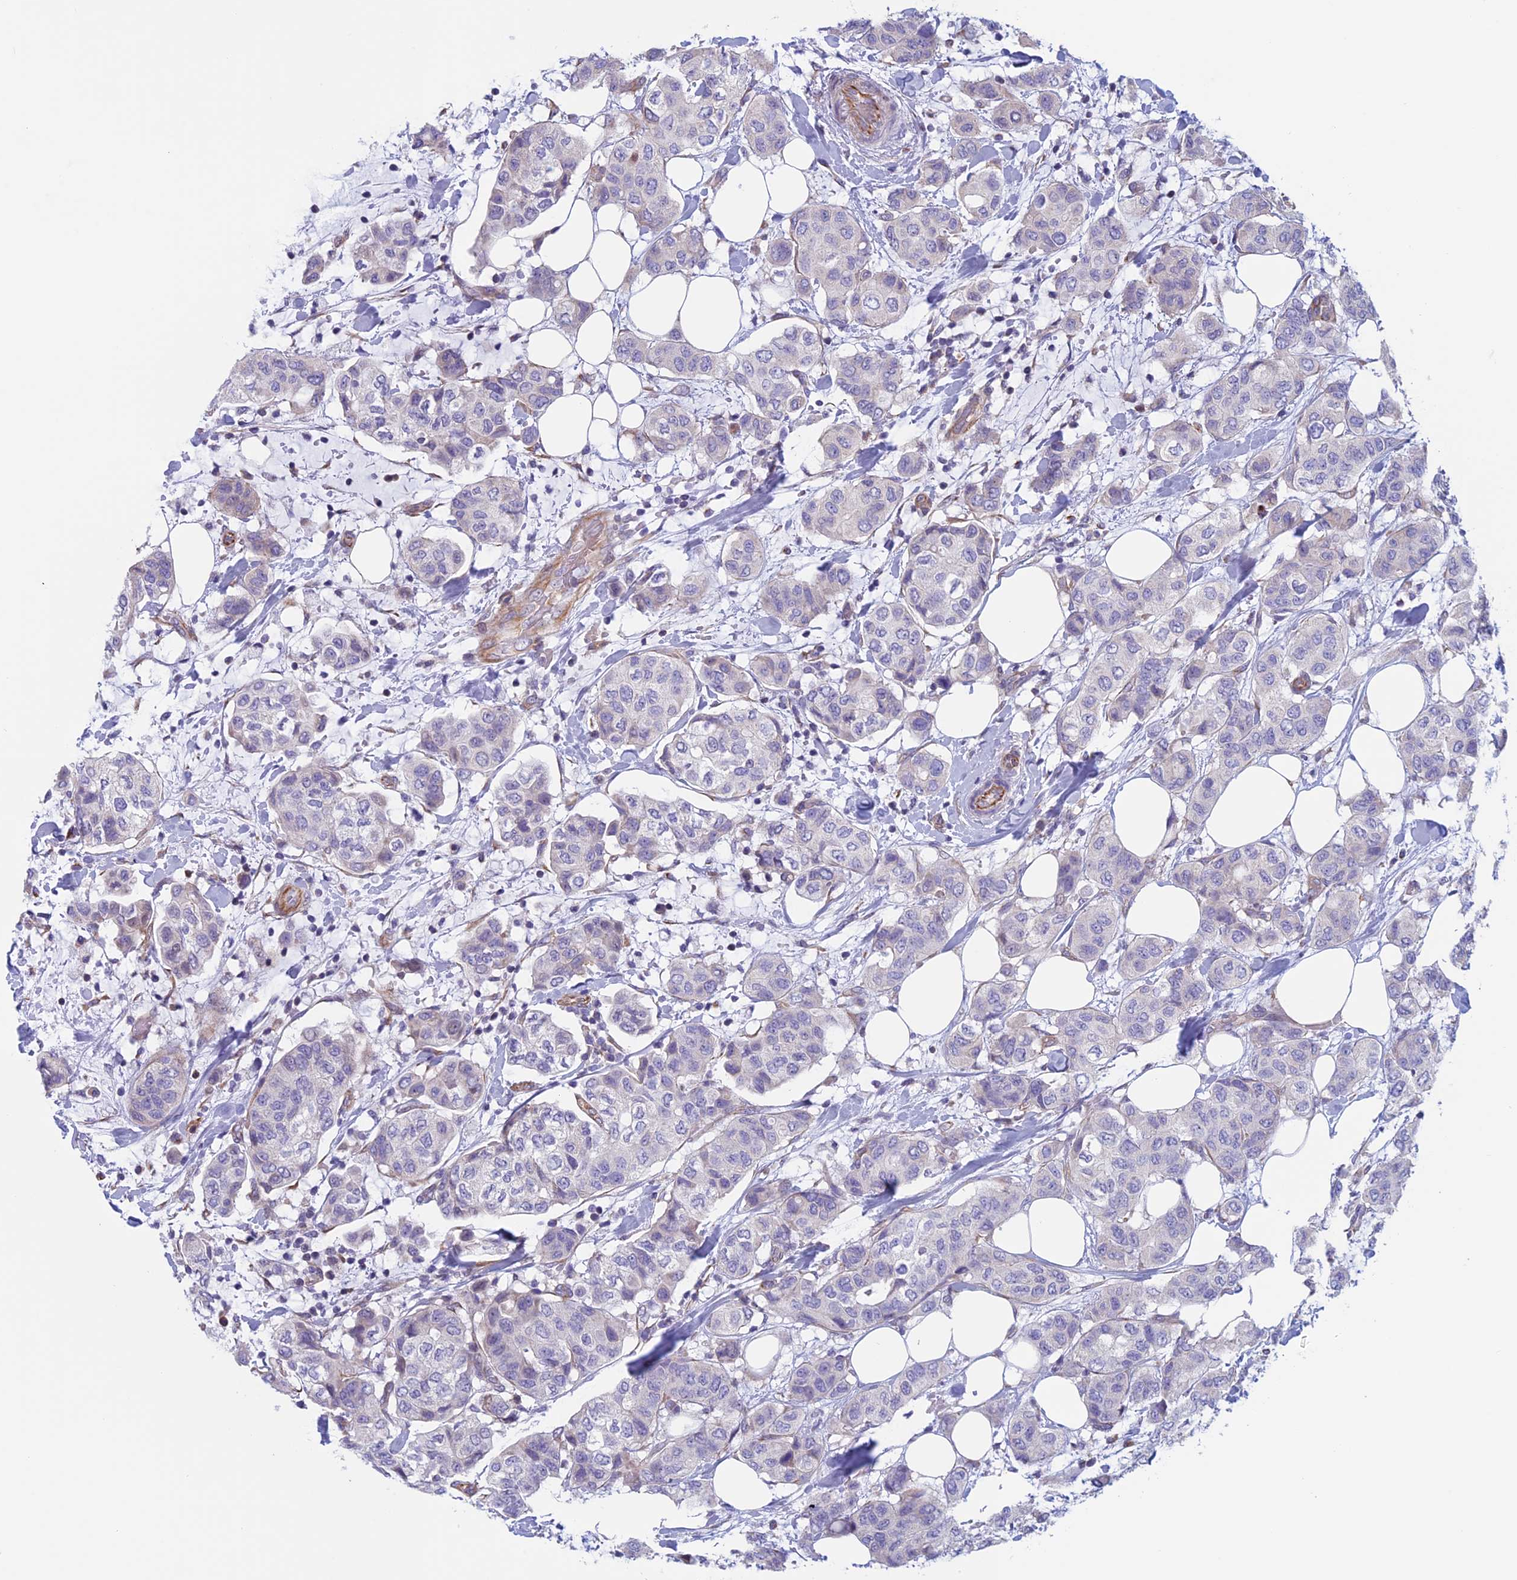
{"staining": {"intensity": "negative", "quantity": "none", "location": "none"}, "tissue": "breast cancer", "cell_type": "Tumor cells", "image_type": "cancer", "snomed": [{"axis": "morphology", "description": "Lobular carcinoma"}, {"axis": "topography", "description": "Breast"}], "caption": "The immunohistochemistry histopathology image has no significant positivity in tumor cells of lobular carcinoma (breast) tissue.", "gene": "BCL2L10", "patient": {"sex": "female", "age": 51}}